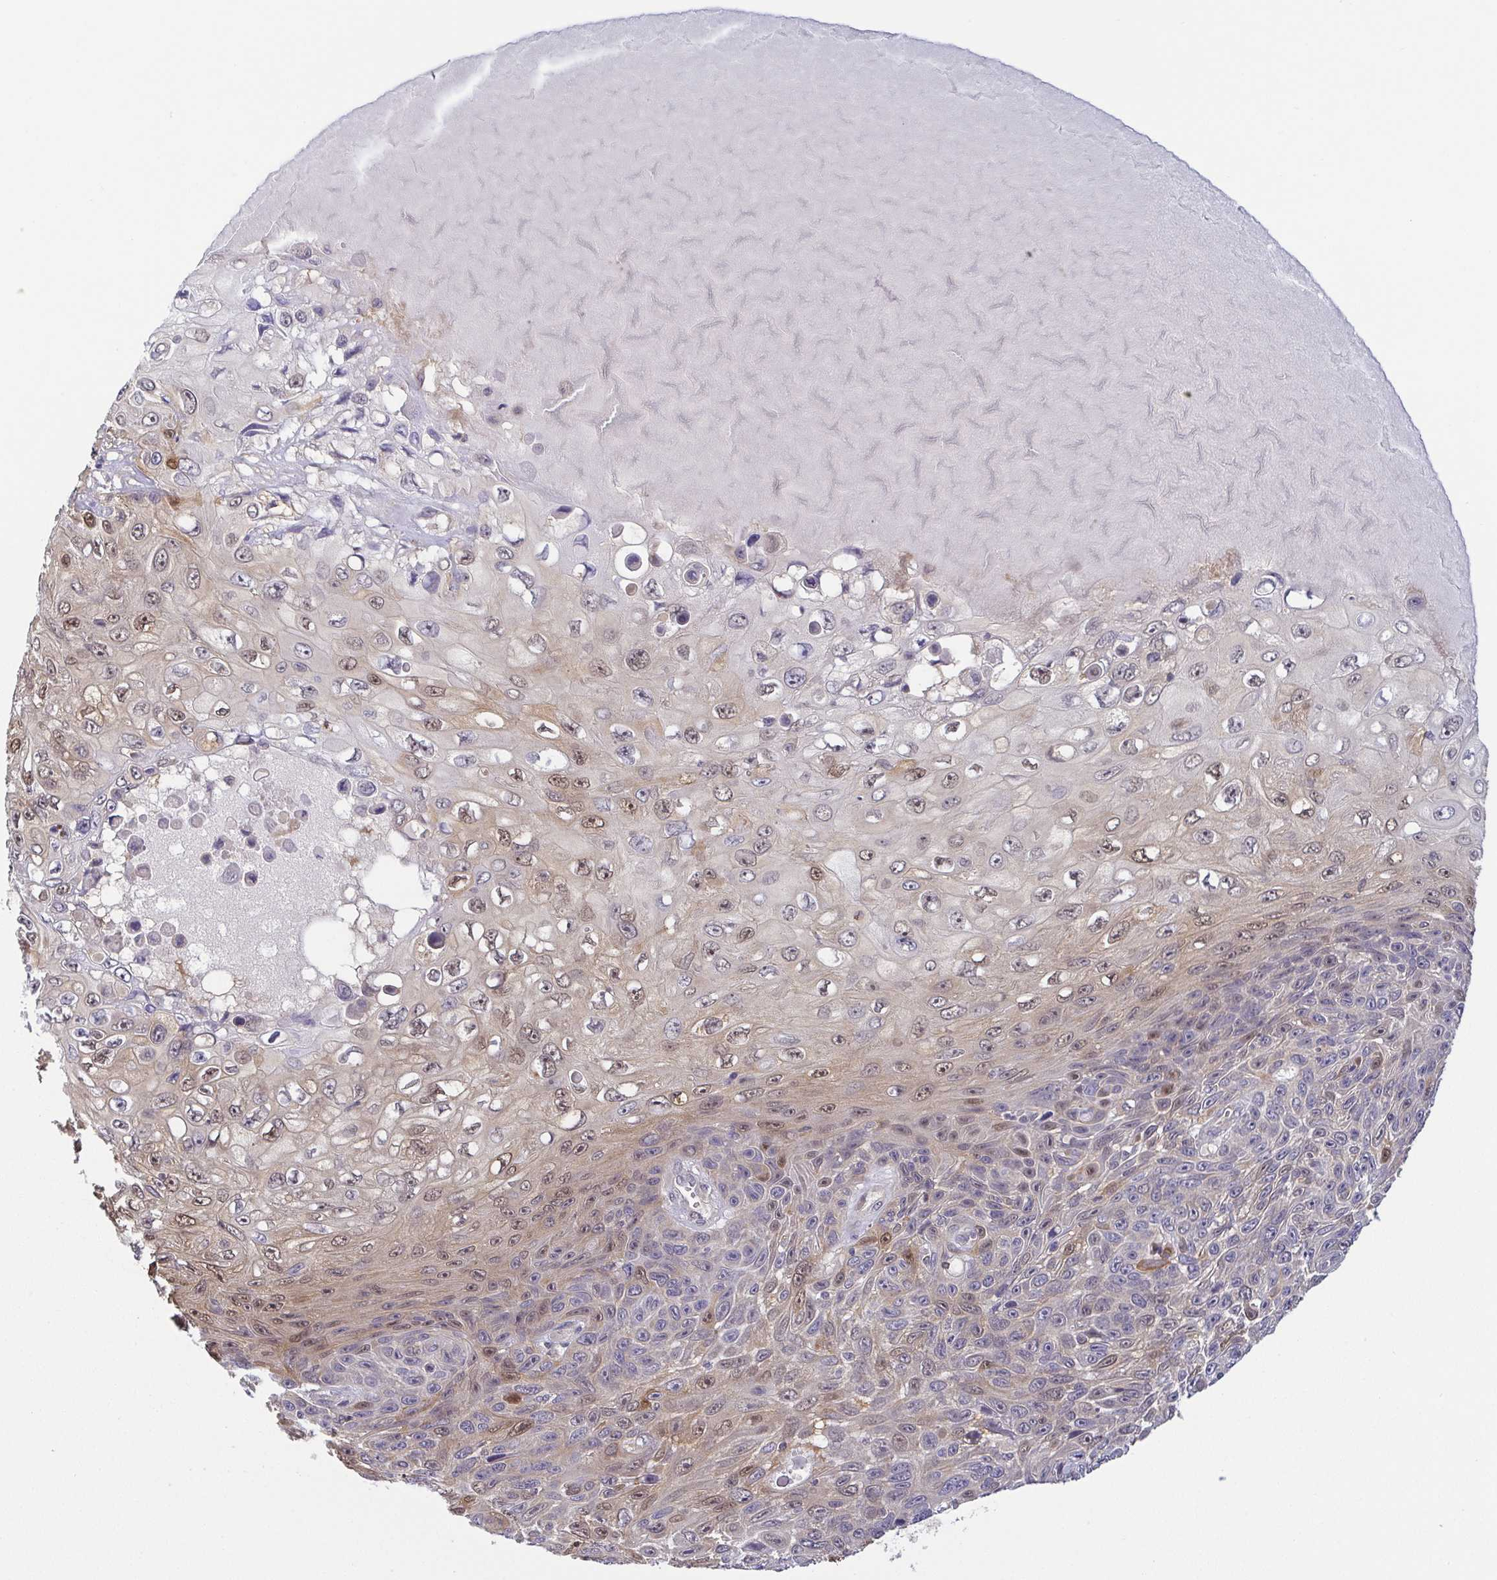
{"staining": {"intensity": "weak", "quantity": "25%-75%", "location": "cytoplasmic/membranous,nuclear"}, "tissue": "skin cancer", "cell_type": "Tumor cells", "image_type": "cancer", "snomed": [{"axis": "morphology", "description": "Squamous cell carcinoma, NOS"}, {"axis": "topography", "description": "Skin"}], "caption": "Immunohistochemical staining of skin cancer (squamous cell carcinoma) reveals low levels of weak cytoplasmic/membranous and nuclear expression in approximately 25%-75% of tumor cells.", "gene": "BCL2L1", "patient": {"sex": "male", "age": 82}}